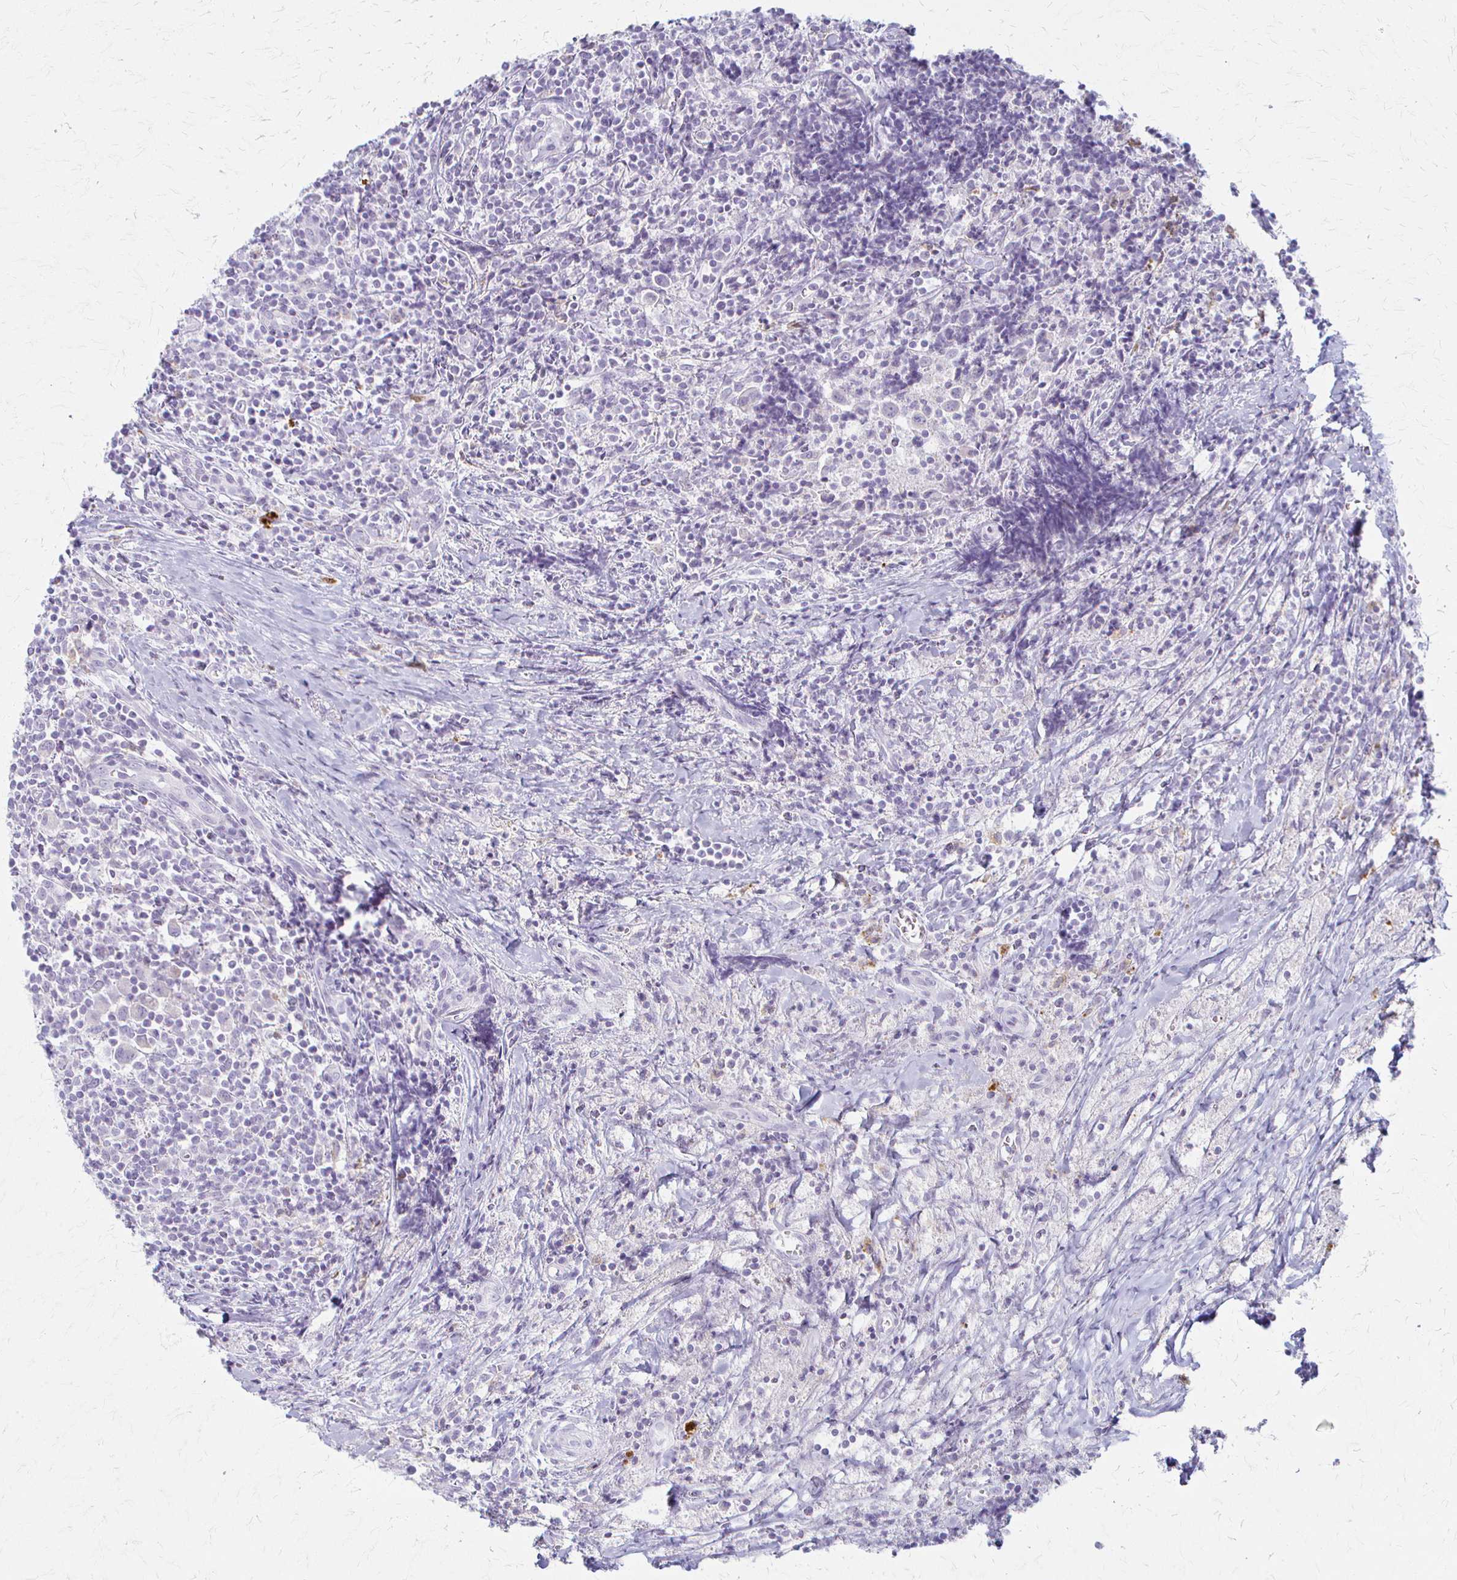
{"staining": {"intensity": "negative", "quantity": "none", "location": "none"}, "tissue": "lymphoma", "cell_type": "Tumor cells", "image_type": "cancer", "snomed": [{"axis": "morphology", "description": "Hodgkin's disease, NOS"}, {"axis": "topography", "description": "Thymus, NOS"}], "caption": "High power microscopy photomicrograph of an immunohistochemistry photomicrograph of lymphoma, revealing no significant positivity in tumor cells. Nuclei are stained in blue.", "gene": "ACP5", "patient": {"sex": "female", "age": 17}}